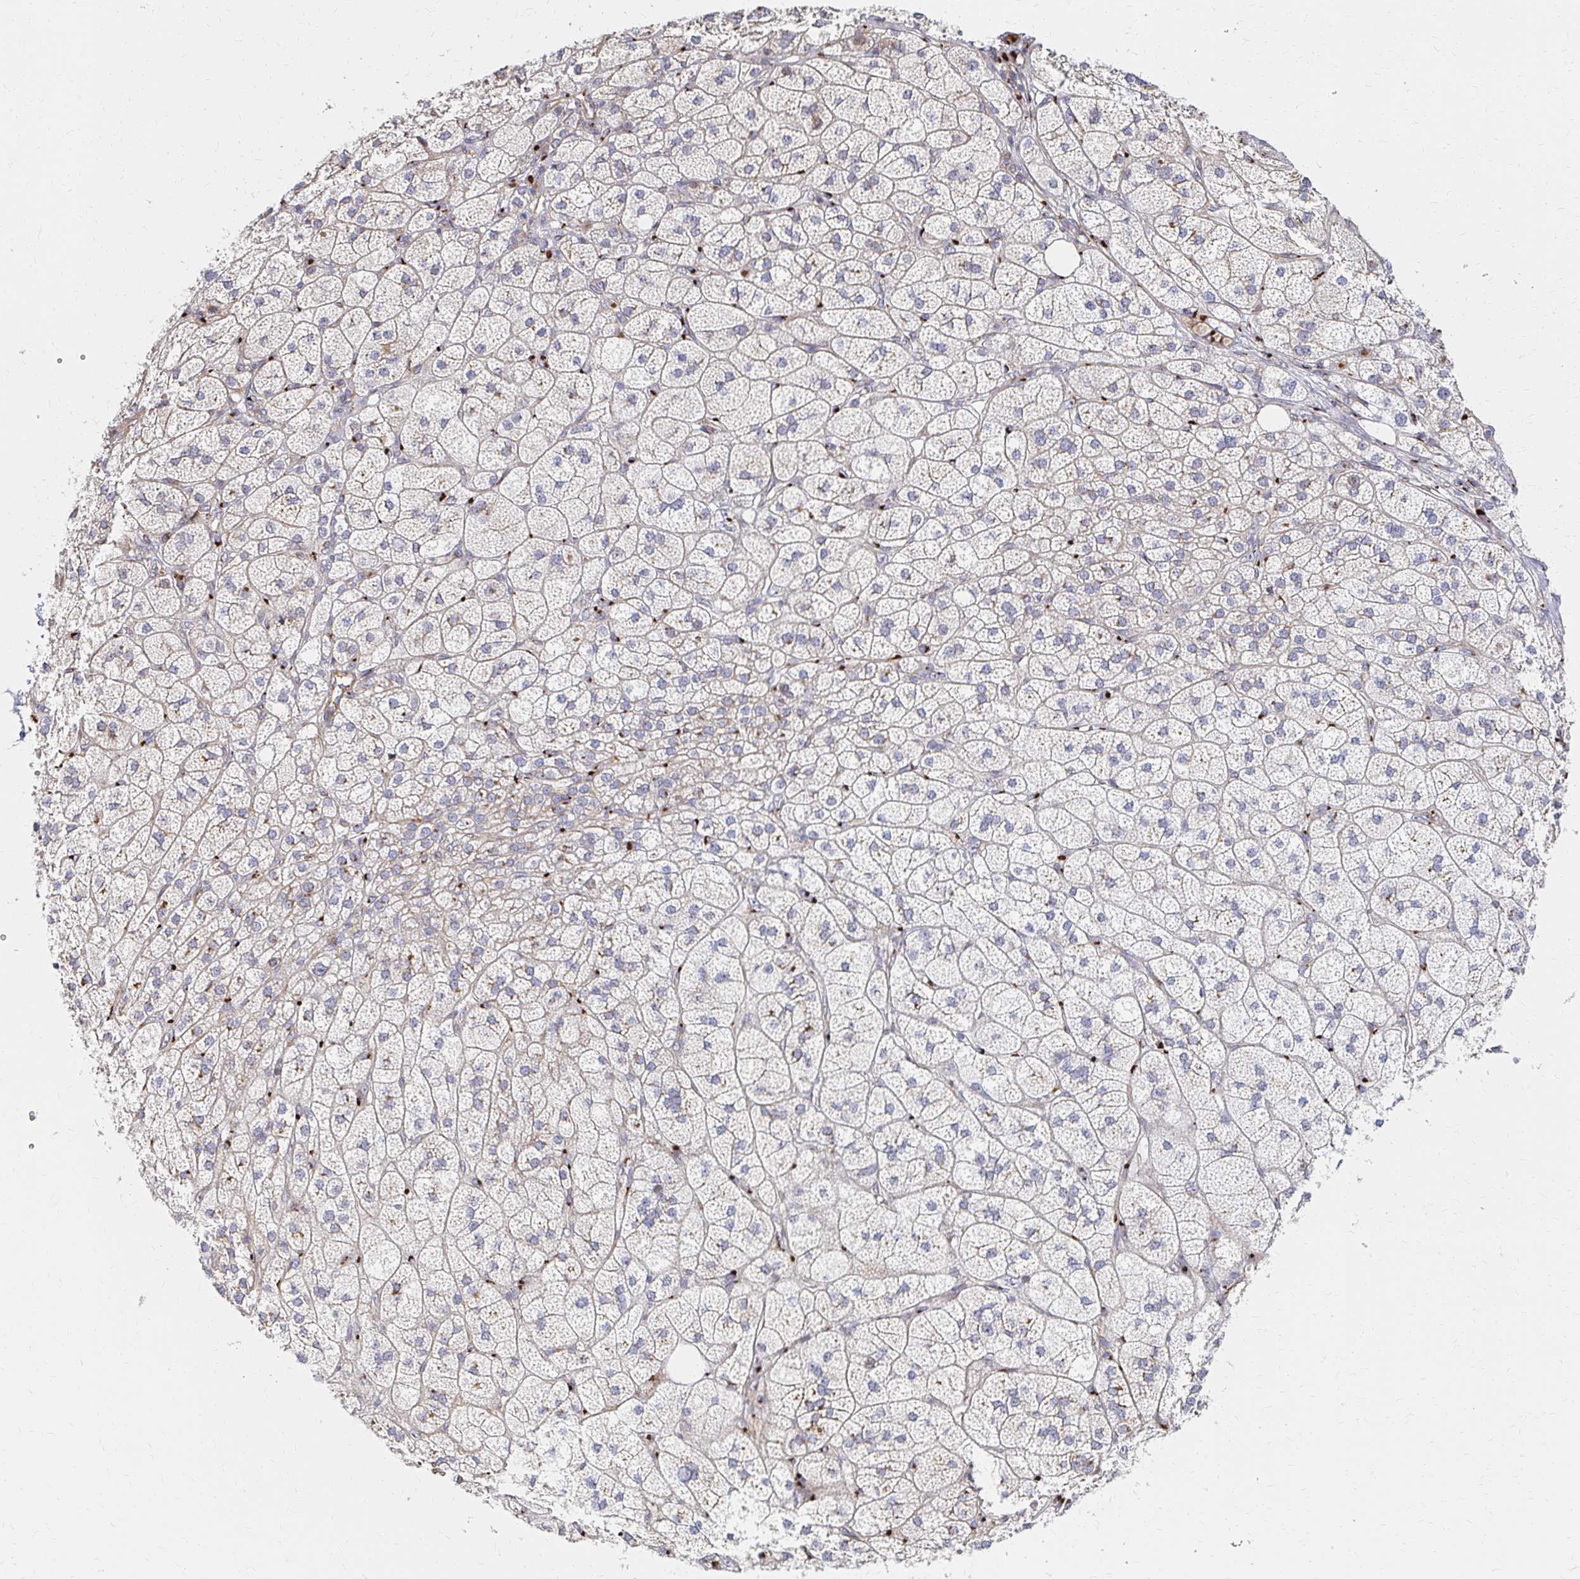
{"staining": {"intensity": "weak", "quantity": "25%-75%", "location": "cytoplasmic/membranous"}, "tissue": "adrenal gland", "cell_type": "Glandular cells", "image_type": "normal", "snomed": [{"axis": "morphology", "description": "Normal tissue, NOS"}, {"axis": "topography", "description": "Adrenal gland"}], "caption": "A brown stain labels weak cytoplasmic/membranous positivity of a protein in glandular cells of unremarkable human adrenal gland.", "gene": "MAN1A1", "patient": {"sex": "female", "age": 60}}